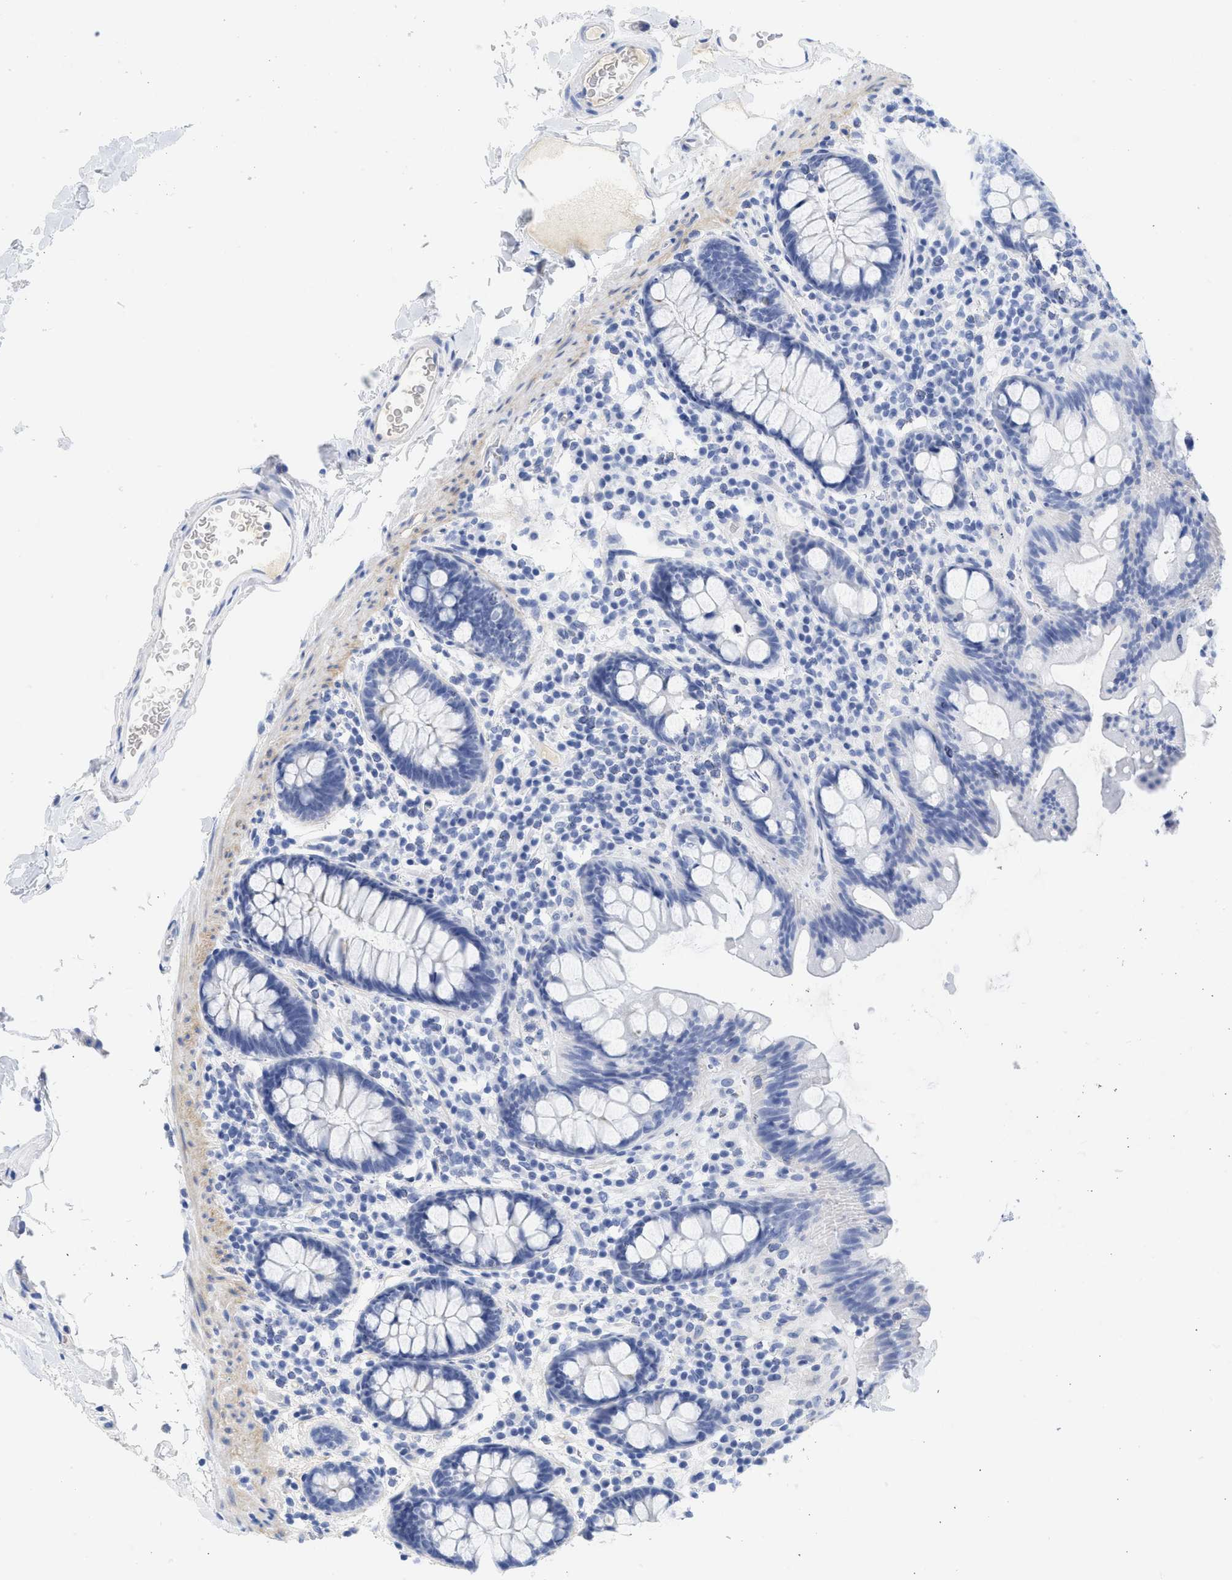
{"staining": {"intensity": "negative", "quantity": "none", "location": "none"}, "tissue": "colon", "cell_type": "Endothelial cells", "image_type": "normal", "snomed": [{"axis": "morphology", "description": "Normal tissue, NOS"}, {"axis": "topography", "description": "Colon"}], "caption": "Immunohistochemistry micrograph of benign human colon stained for a protein (brown), which exhibits no expression in endothelial cells.", "gene": "SPATA3", "patient": {"sex": "female", "age": 80}}